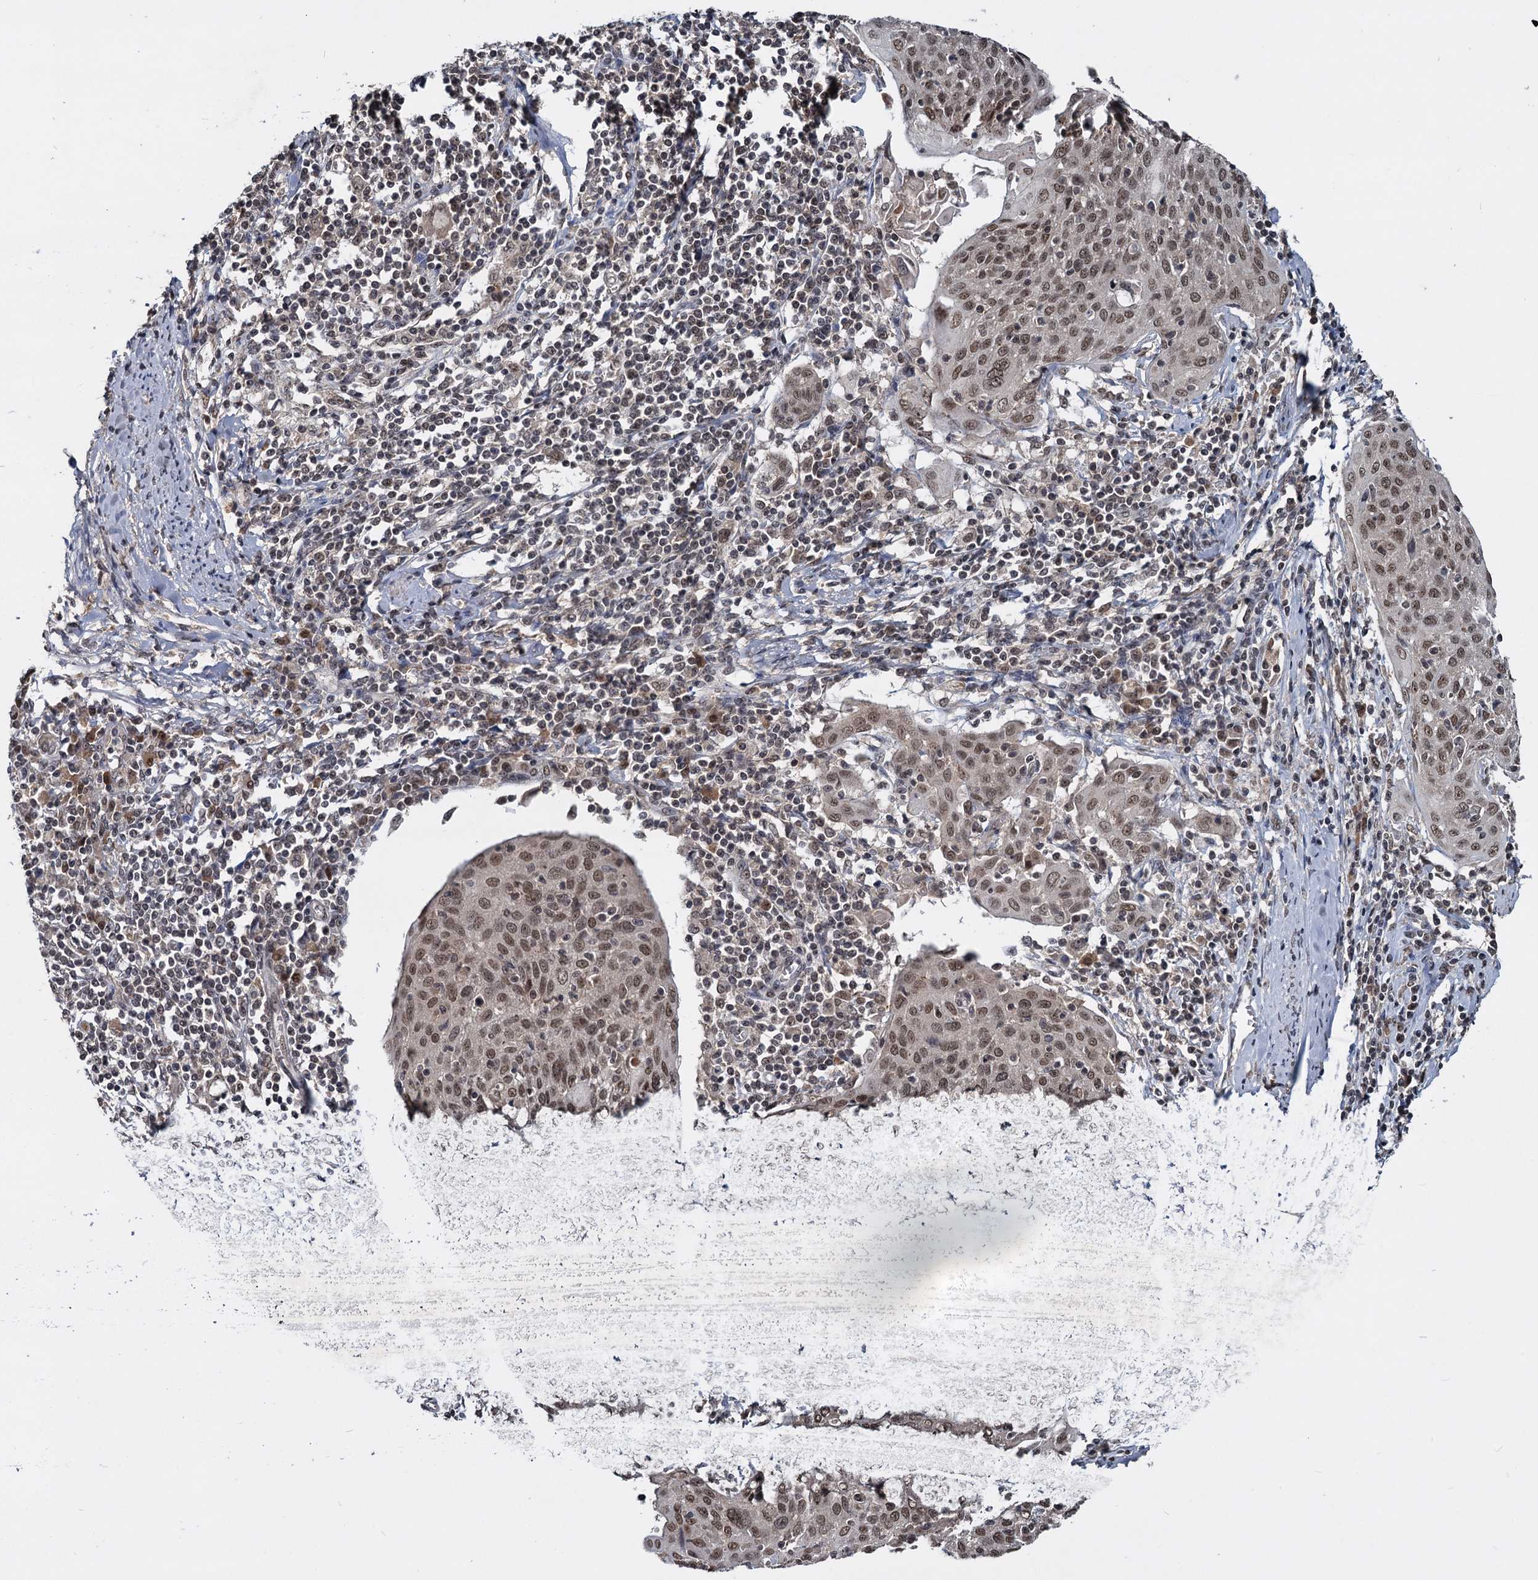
{"staining": {"intensity": "moderate", "quantity": ">75%", "location": "nuclear"}, "tissue": "cervical cancer", "cell_type": "Tumor cells", "image_type": "cancer", "snomed": [{"axis": "morphology", "description": "Squamous cell carcinoma, NOS"}, {"axis": "topography", "description": "Cervix"}], "caption": "High-magnification brightfield microscopy of cervical cancer stained with DAB (3,3'-diaminobenzidine) (brown) and counterstained with hematoxylin (blue). tumor cells exhibit moderate nuclear positivity is seen in about>75% of cells.", "gene": "FAM216B", "patient": {"sex": "female", "age": 67}}